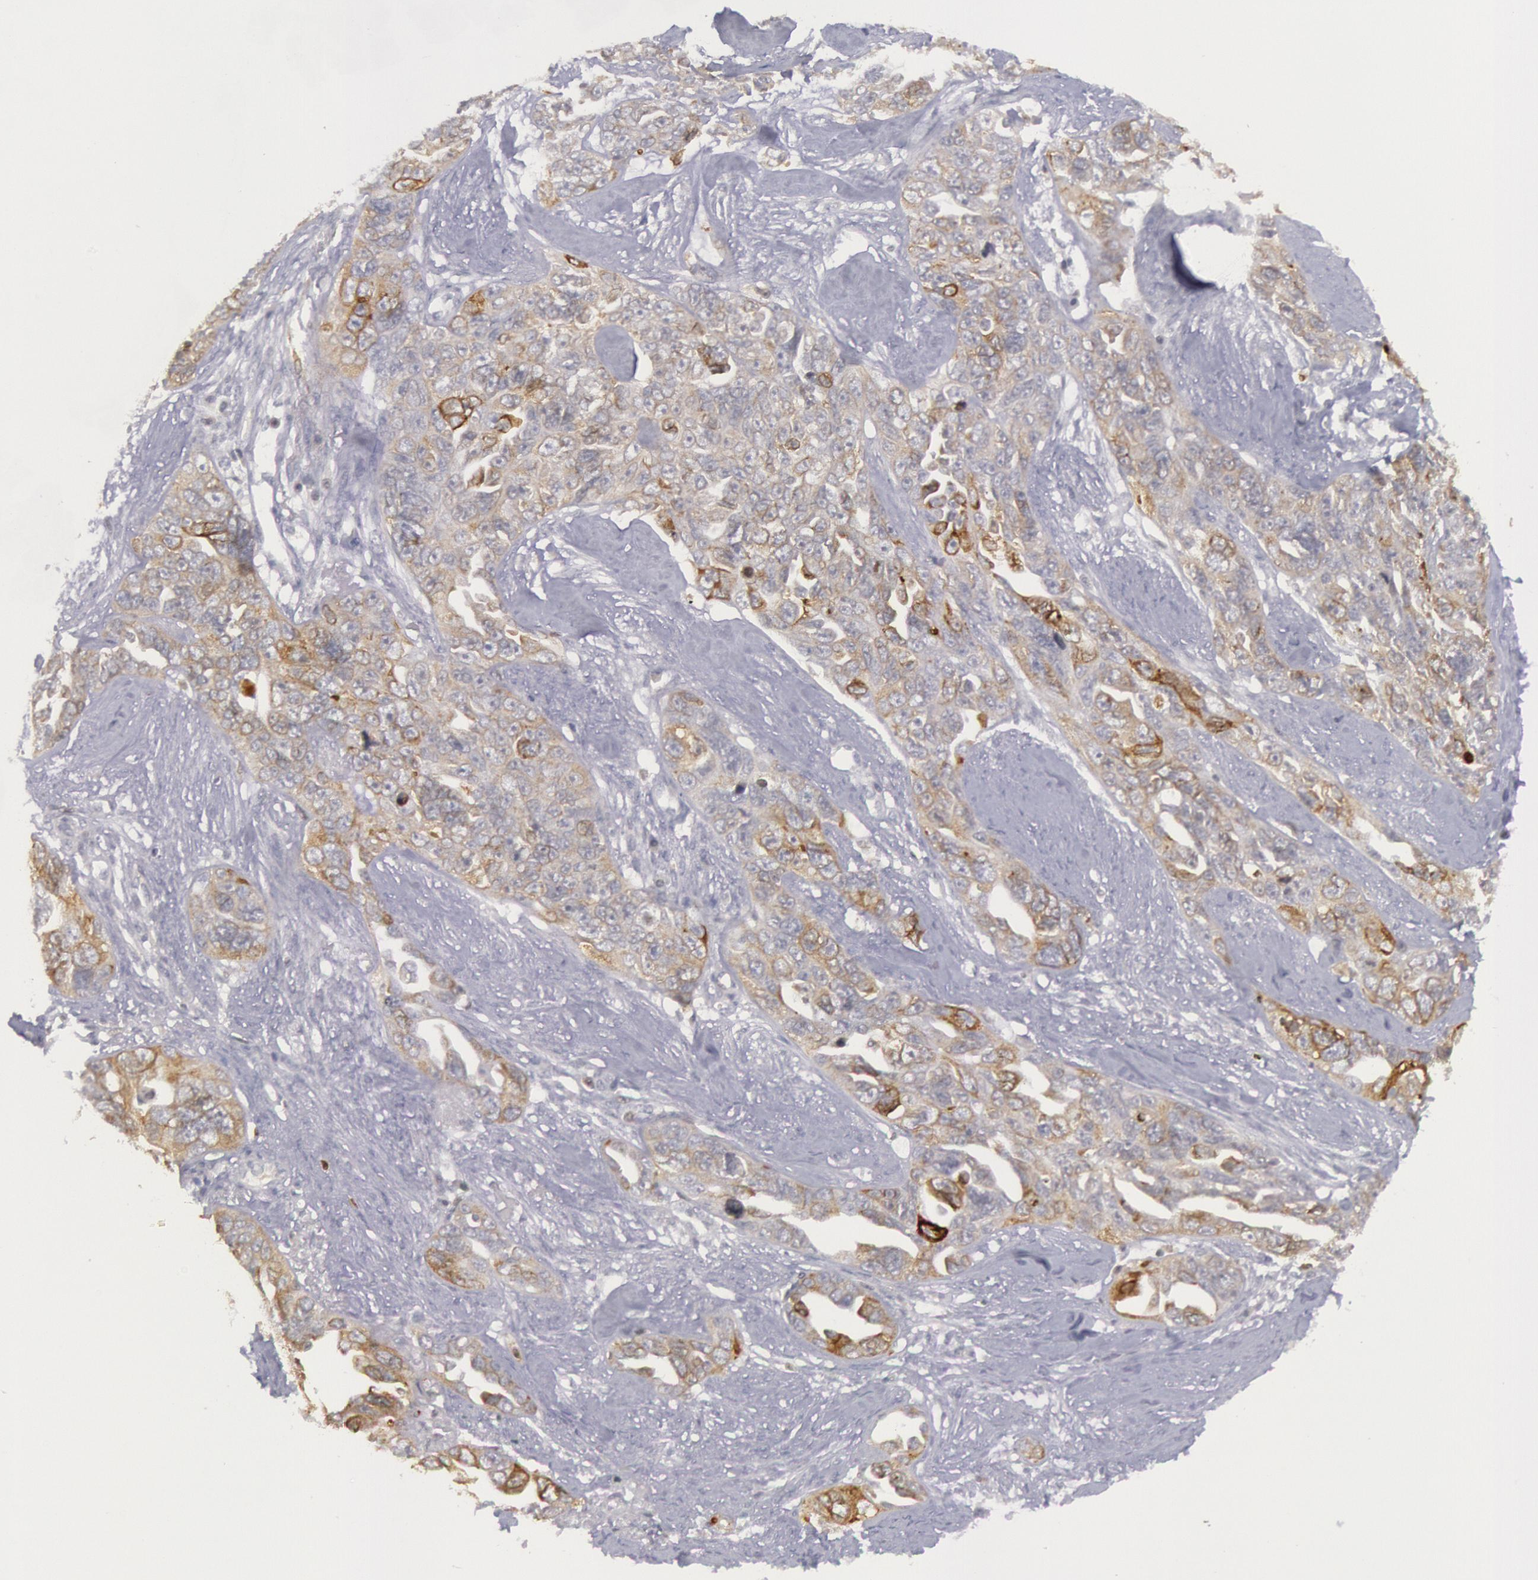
{"staining": {"intensity": "moderate", "quantity": "25%-75%", "location": "cytoplasmic/membranous"}, "tissue": "ovarian cancer", "cell_type": "Tumor cells", "image_type": "cancer", "snomed": [{"axis": "morphology", "description": "Cystadenocarcinoma, serous, NOS"}, {"axis": "topography", "description": "Ovary"}], "caption": "A high-resolution micrograph shows immunohistochemistry (IHC) staining of ovarian serous cystadenocarcinoma, which demonstrates moderate cytoplasmic/membranous positivity in approximately 25%-75% of tumor cells.", "gene": "PTGS2", "patient": {"sex": "female", "age": 63}}